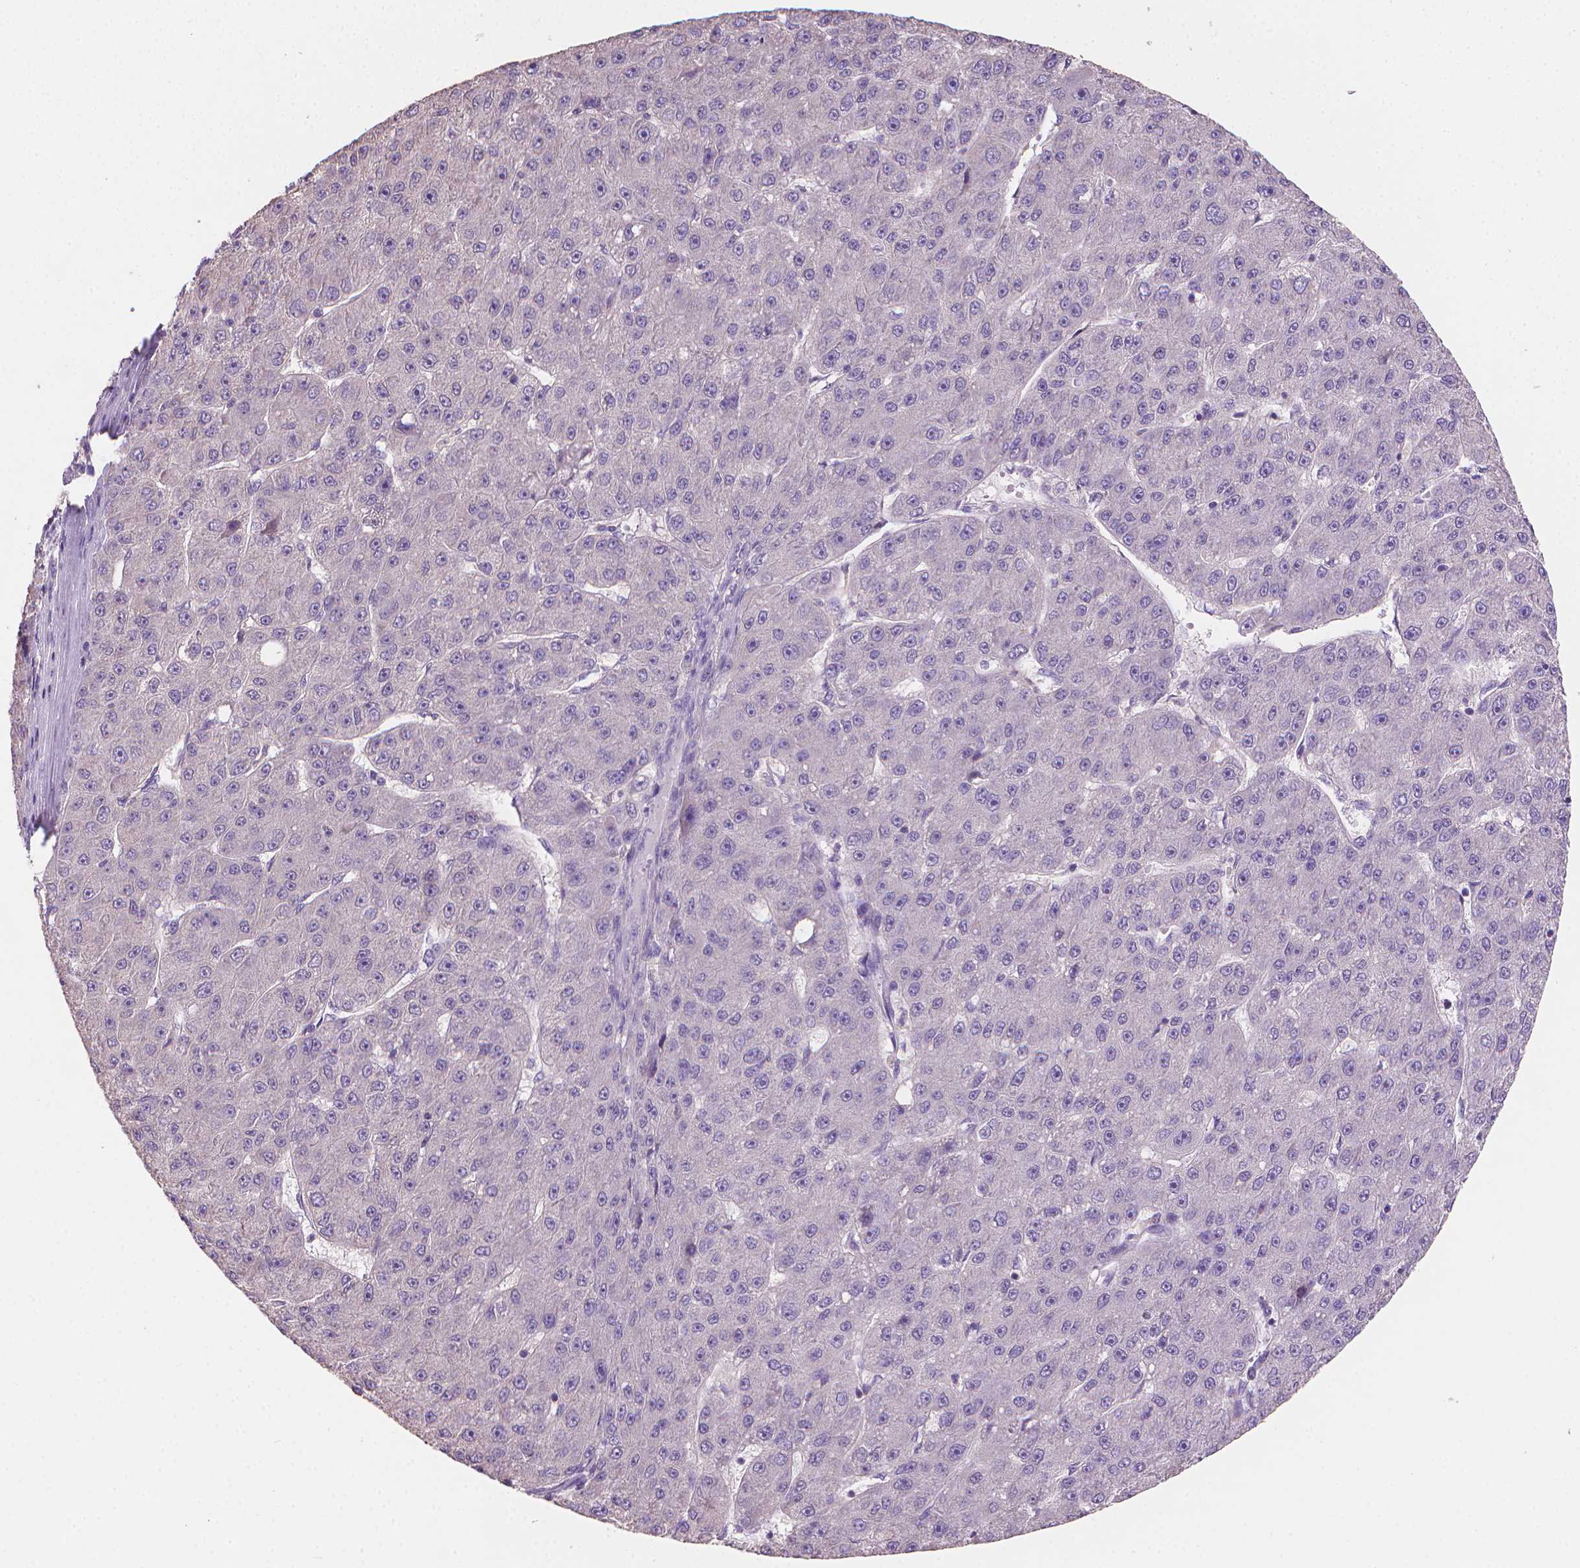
{"staining": {"intensity": "negative", "quantity": "none", "location": "none"}, "tissue": "liver cancer", "cell_type": "Tumor cells", "image_type": "cancer", "snomed": [{"axis": "morphology", "description": "Carcinoma, Hepatocellular, NOS"}, {"axis": "topography", "description": "Liver"}], "caption": "A micrograph of liver cancer stained for a protein exhibits no brown staining in tumor cells. (DAB (3,3'-diaminobenzidine) IHC visualized using brightfield microscopy, high magnification).", "gene": "CATIP", "patient": {"sex": "male", "age": 67}}